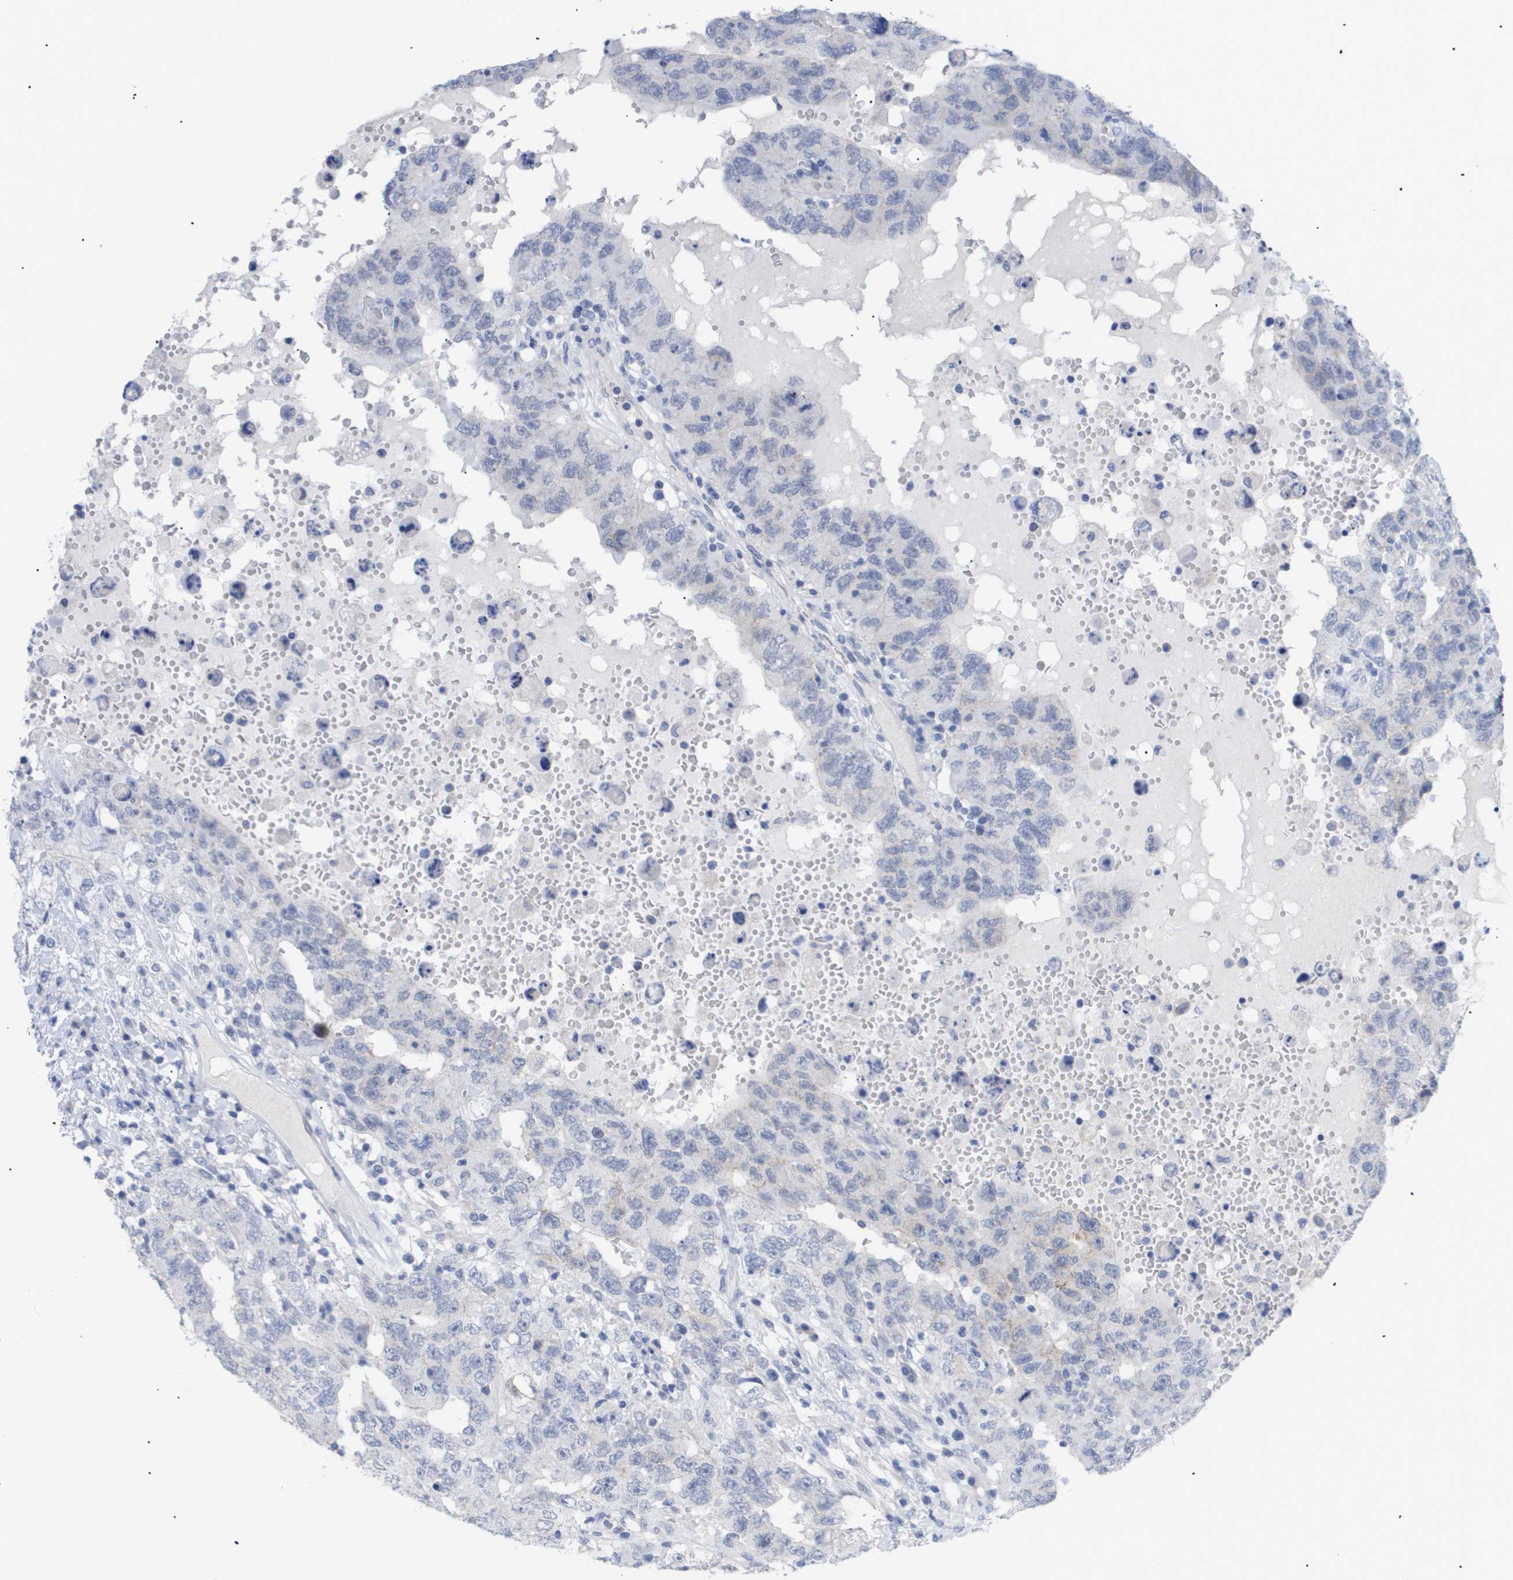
{"staining": {"intensity": "negative", "quantity": "none", "location": "none"}, "tissue": "testis cancer", "cell_type": "Tumor cells", "image_type": "cancer", "snomed": [{"axis": "morphology", "description": "Carcinoma, Embryonal, NOS"}, {"axis": "topography", "description": "Testis"}], "caption": "IHC photomicrograph of human testis cancer stained for a protein (brown), which shows no staining in tumor cells. Nuclei are stained in blue.", "gene": "CAV3", "patient": {"sex": "male", "age": 26}}